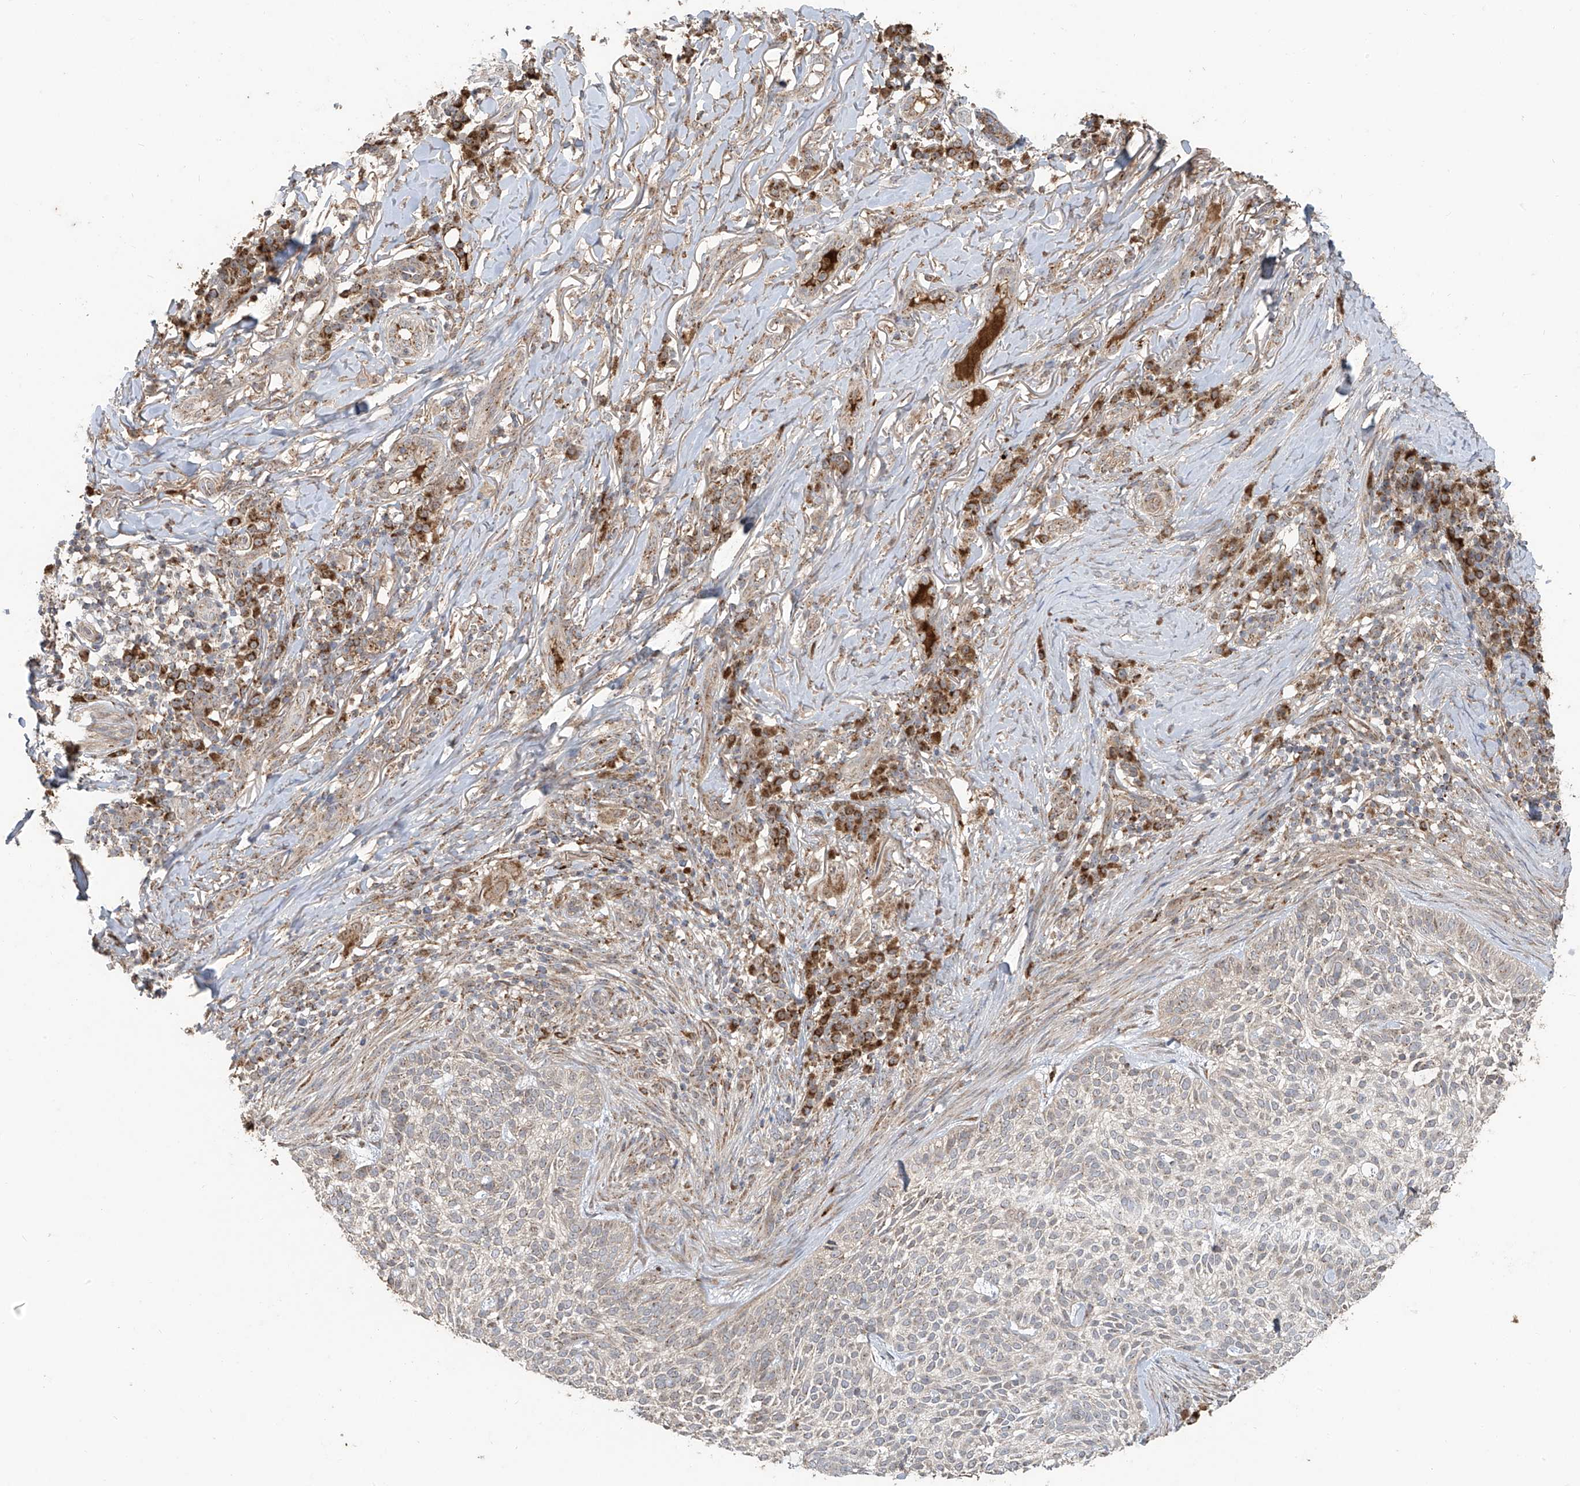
{"staining": {"intensity": "weak", "quantity": "<25%", "location": "cytoplasmic/membranous"}, "tissue": "skin cancer", "cell_type": "Tumor cells", "image_type": "cancer", "snomed": [{"axis": "morphology", "description": "Basal cell carcinoma"}, {"axis": "topography", "description": "Skin"}], "caption": "Immunohistochemistry (IHC) of skin cancer displays no expression in tumor cells.", "gene": "C2orf74", "patient": {"sex": "female", "age": 64}}